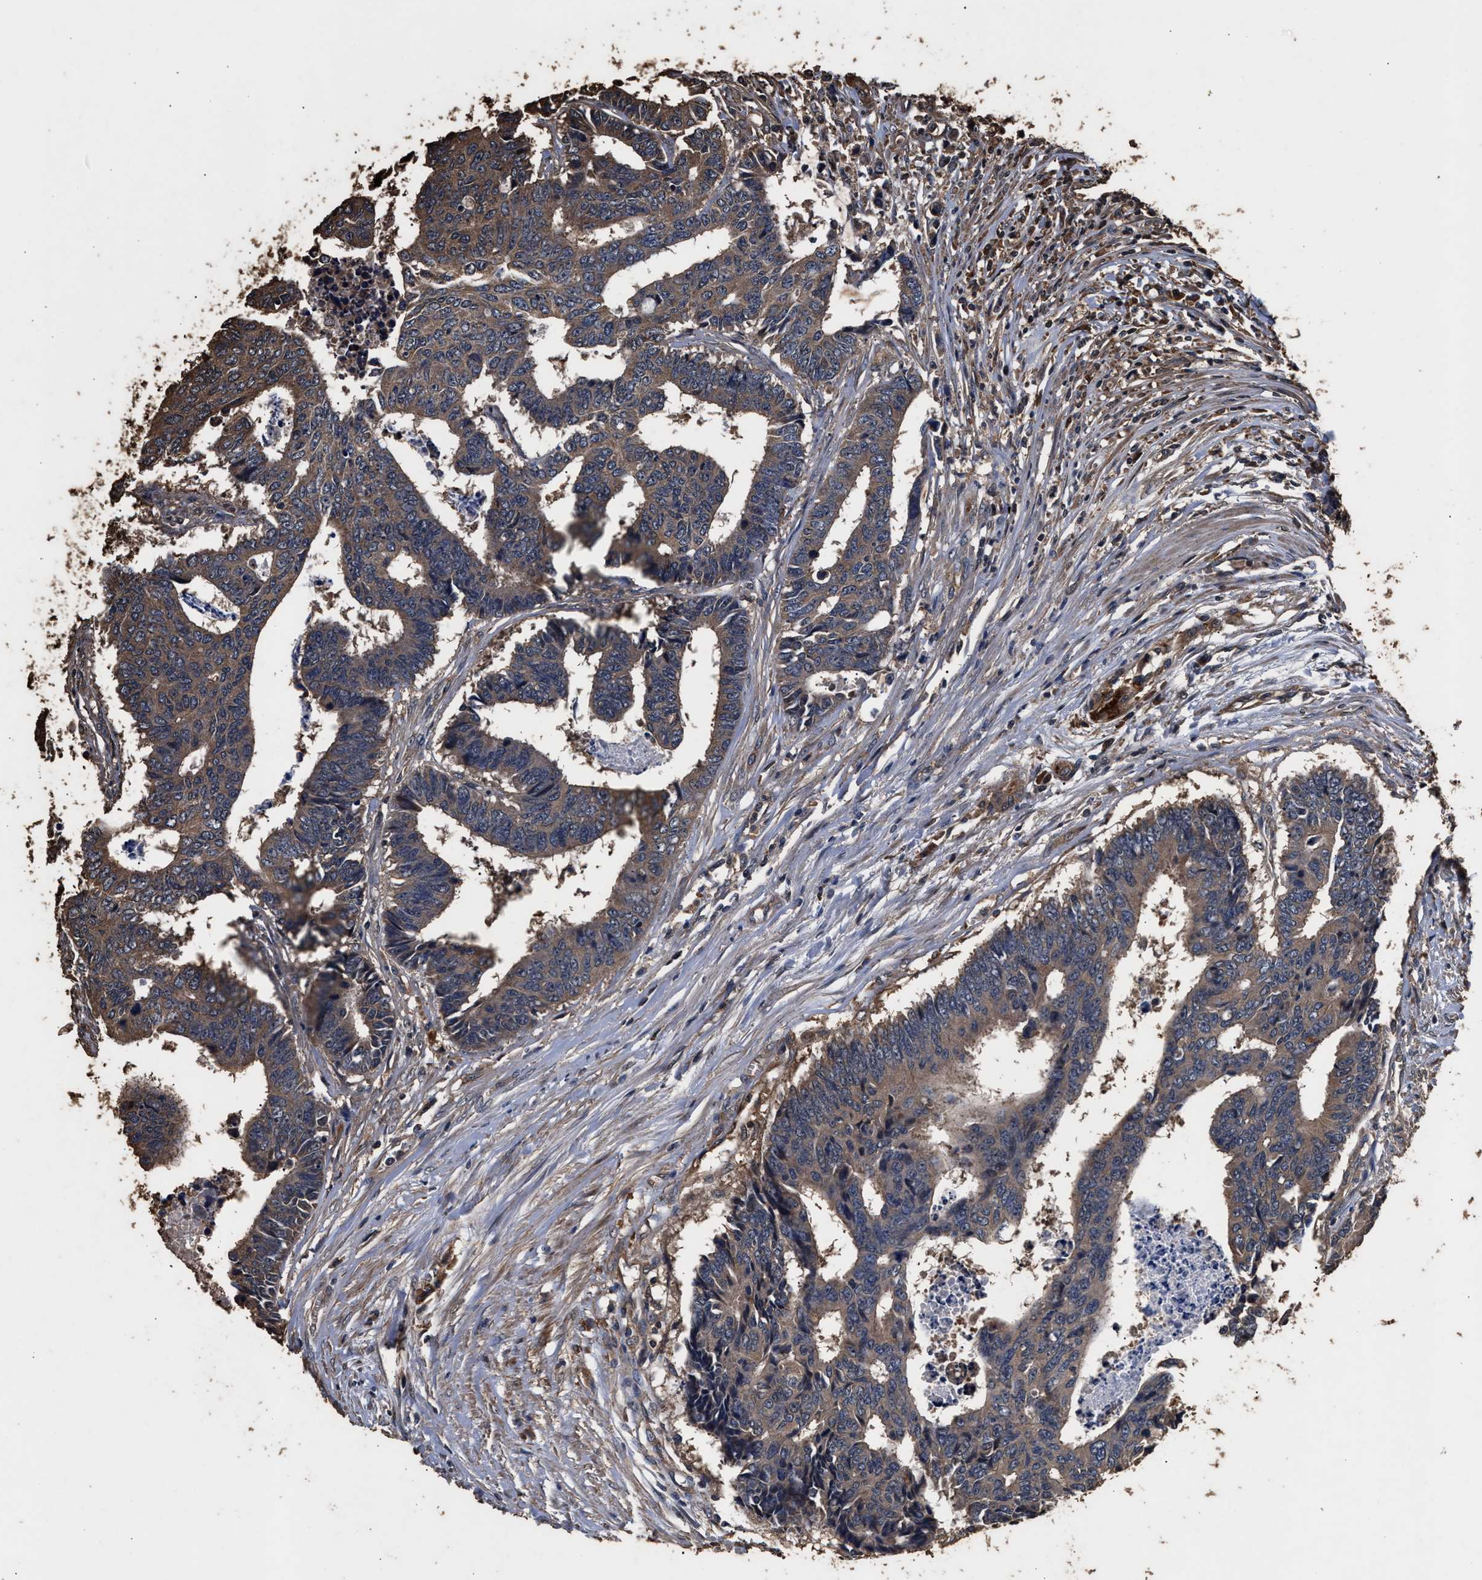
{"staining": {"intensity": "moderate", "quantity": ">75%", "location": "cytoplasmic/membranous"}, "tissue": "colorectal cancer", "cell_type": "Tumor cells", "image_type": "cancer", "snomed": [{"axis": "morphology", "description": "Adenocarcinoma, NOS"}, {"axis": "topography", "description": "Rectum"}], "caption": "Immunohistochemical staining of adenocarcinoma (colorectal) displays moderate cytoplasmic/membranous protein expression in about >75% of tumor cells.", "gene": "KYAT1", "patient": {"sex": "male", "age": 84}}